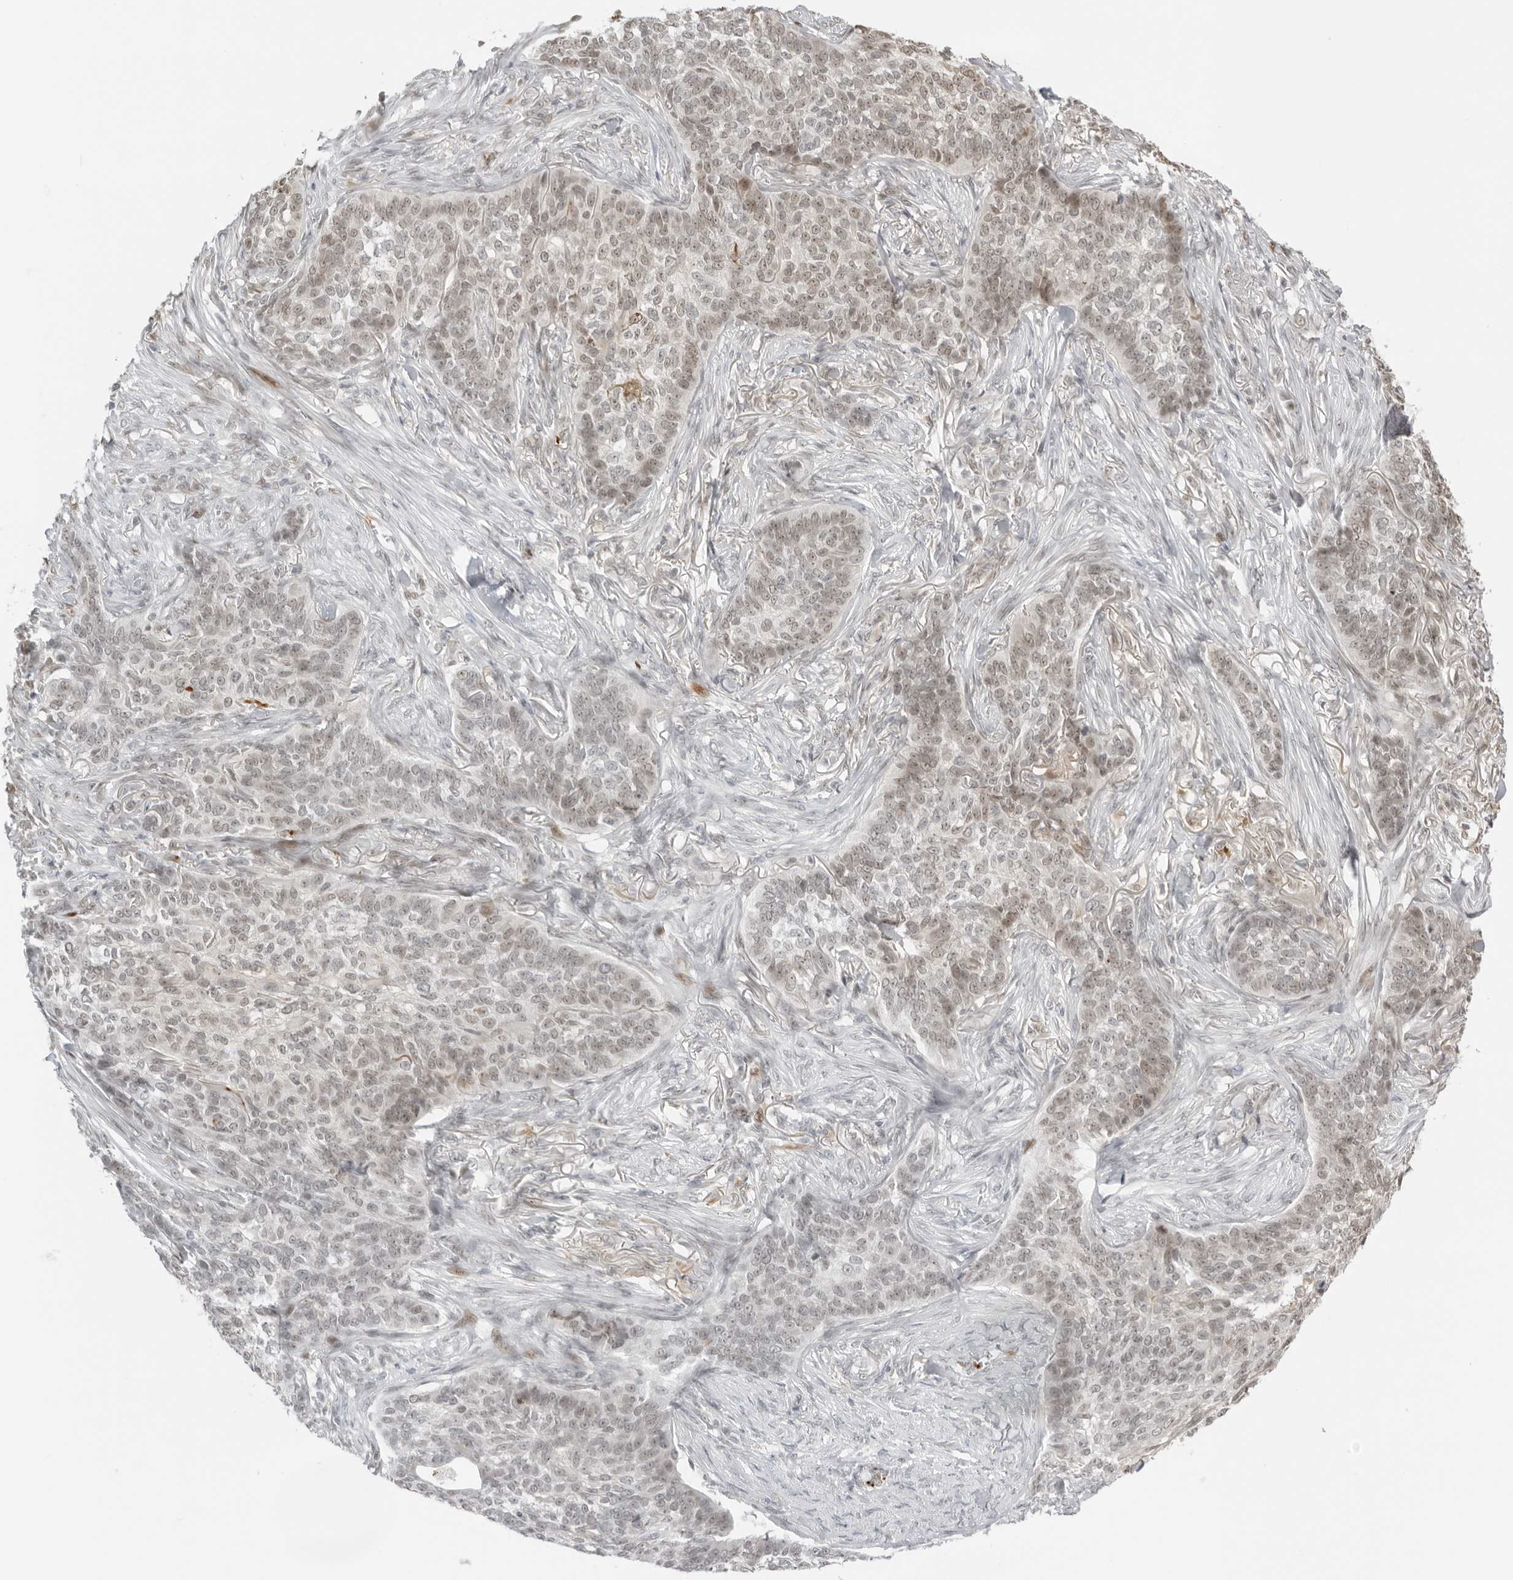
{"staining": {"intensity": "moderate", "quantity": "25%-75%", "location": "cytoplasmic/membranous,nuclear"}, "tissue": "skin cancer", "cell_type": "Tumor cells", "image_type": "cancer", "snomed": [{"axis": "morphology", "description": "Basal cell carcinoma"}, {"axis": "topography", "description": "Skin"}], "caption": "Brown immunohistochemical staining in human skin basal cell carcinoma shows moderate cytoplasmic/membranous and nuclear positivity in about 25%-75% of tumor cells.", "gene": "RNF146", "patient": {"sex": "male", "age": 85}}